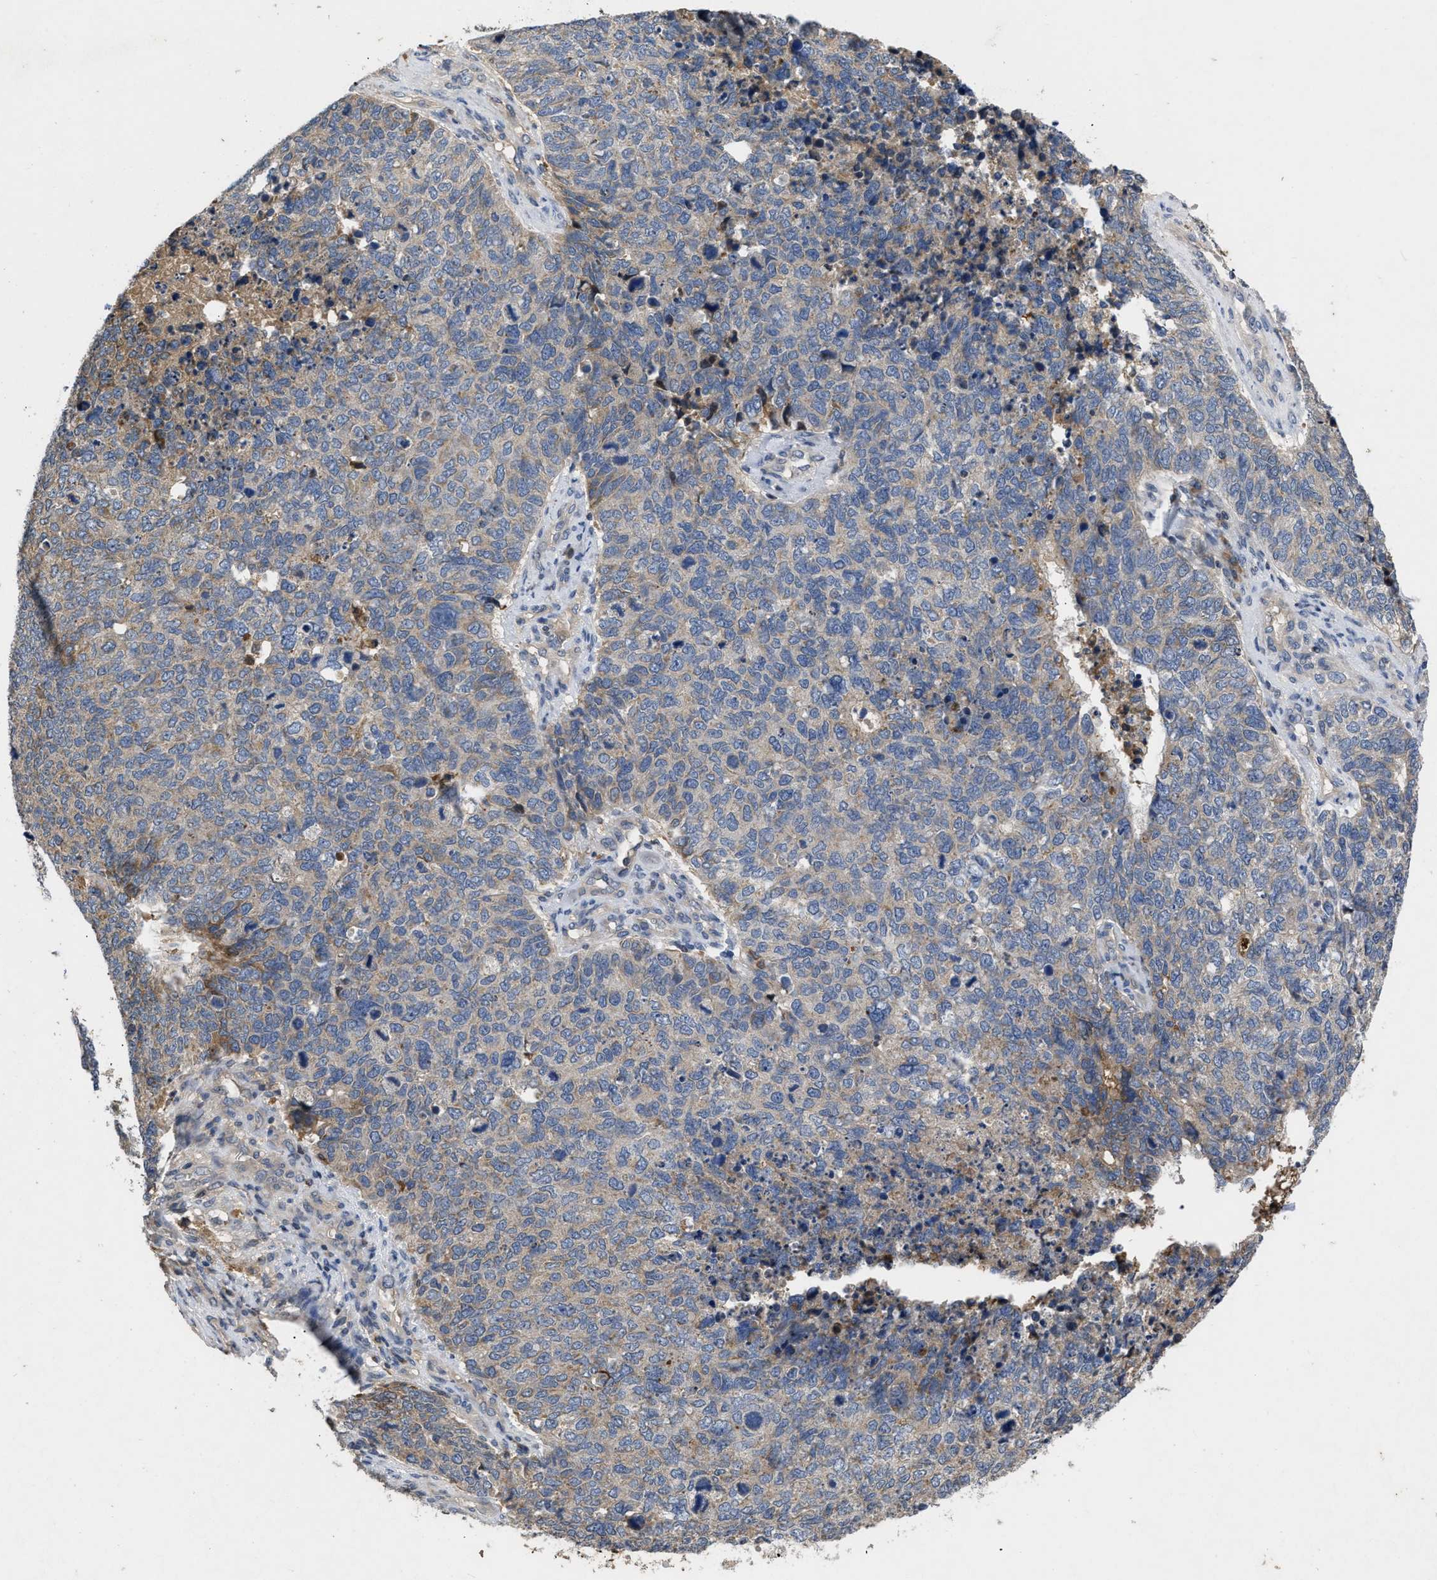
{"staining": {"intensity": "moderate", "quantity": "<25%", "location": "cytoplasmic/membranous"}, "tissue": "cervical cancer", "cell_type": "Tumor cells", "image_type": "cancer", "snomed": [{"axis": "morphology", "description": "Squamous cell carcinoma, NOS"}, {"axis": "topography", "description": "Cervix"}], "caption": "Cervical cancer stained with immunohistochemistry exhibits moderate cytoplasmic/membranous positivity in approximately <25% of tumor cells.", "gene": "VPS4A", "patient": {"sex": "female", "age": 63}}